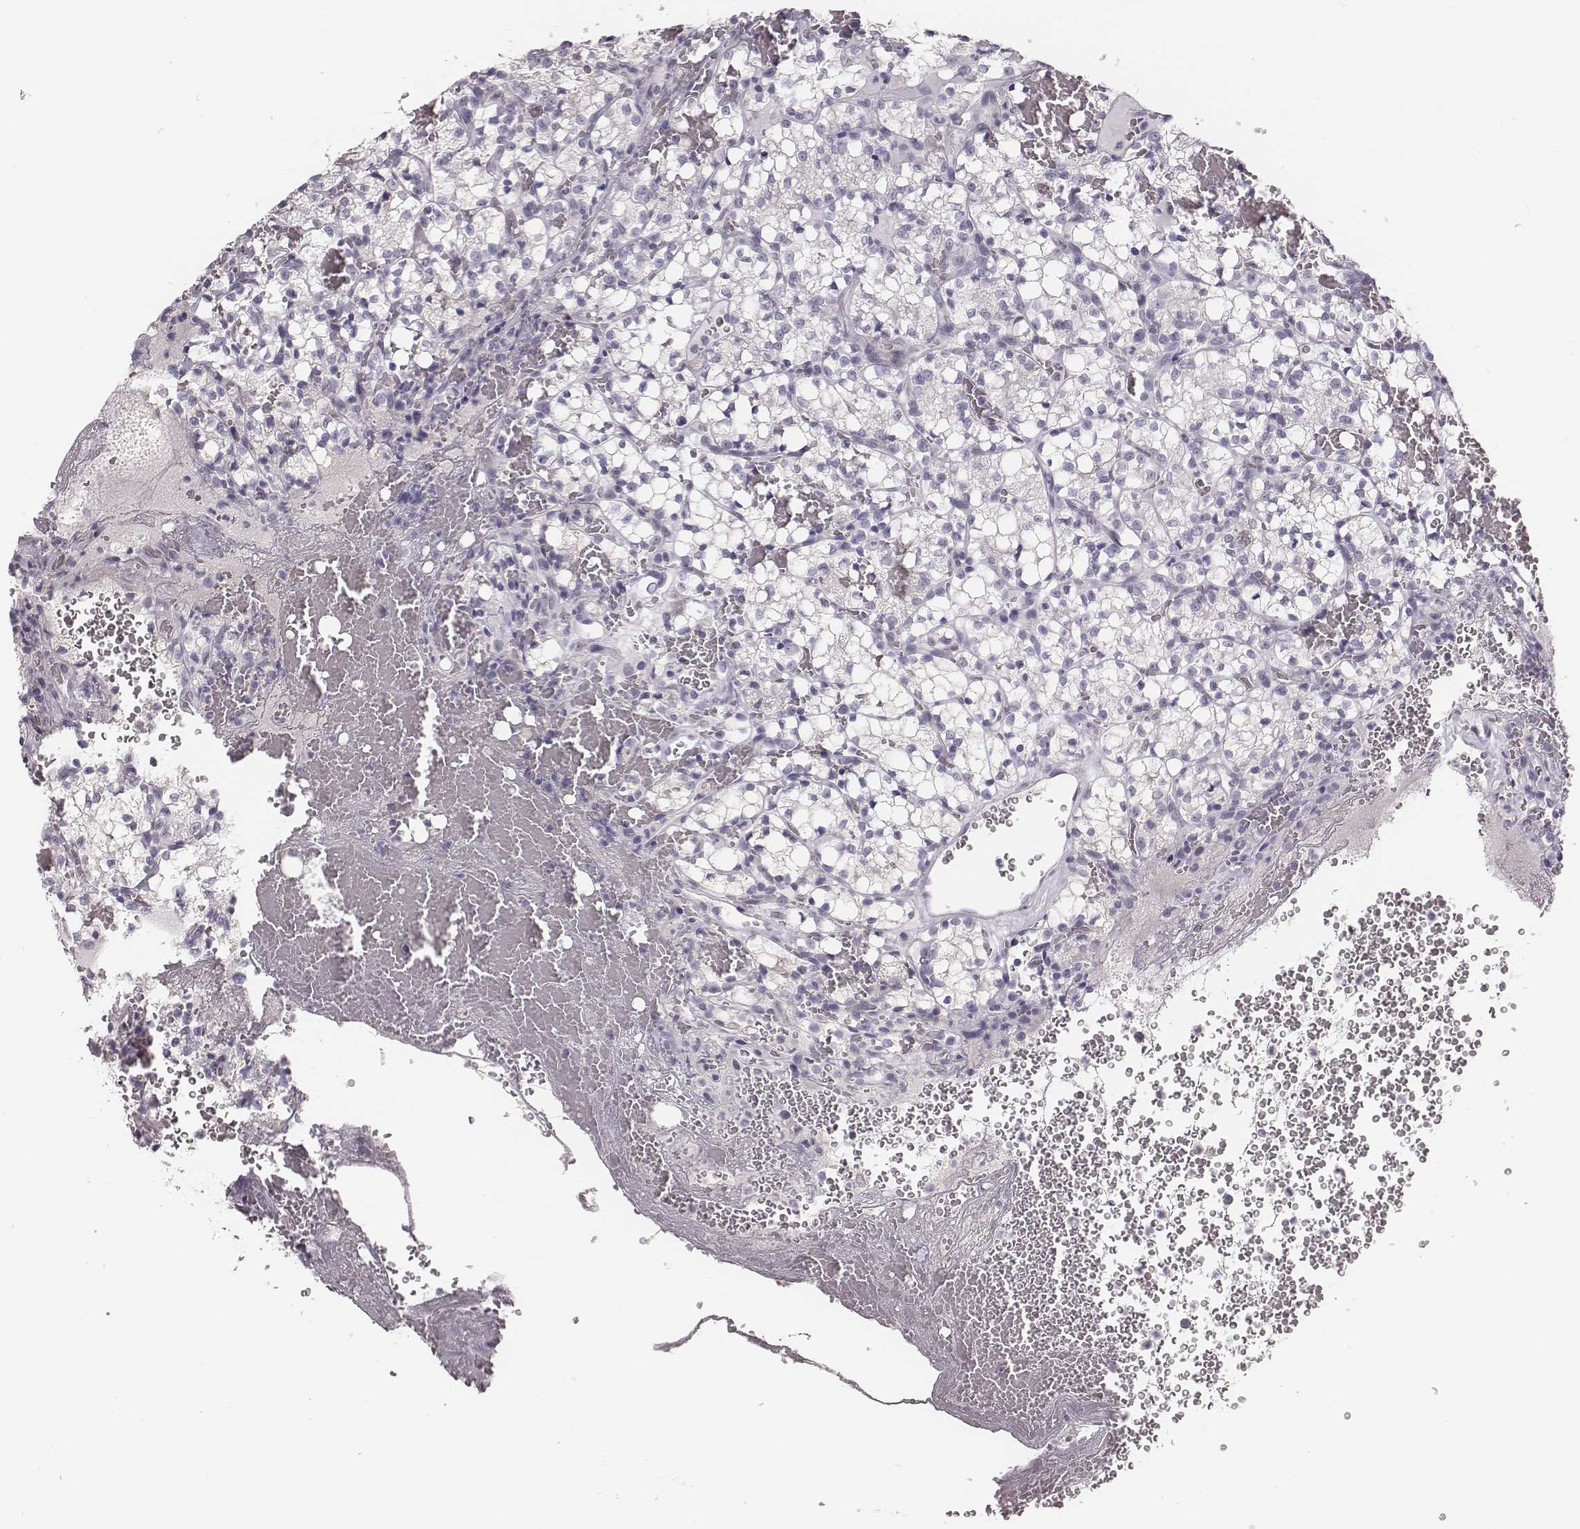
{"staining": {"intensity": "negative", "quantity": "none", "location": "none"}, "tissue": "renal cancer", "cell_type": "Tumor cells", "image_type": "cancer", "snomed": [{"axis": "morphology", "description": "Adenocarcinoma, NOS"}, {"axis": "topography", "description": "Kidney"}], "caption": "Micrograph shows no protein expression in tumor cells of renal cancer (adenocarcinoma) tissue.", "gene": "ADGRF4", "patient": {"sex": "female", "age": 69}}